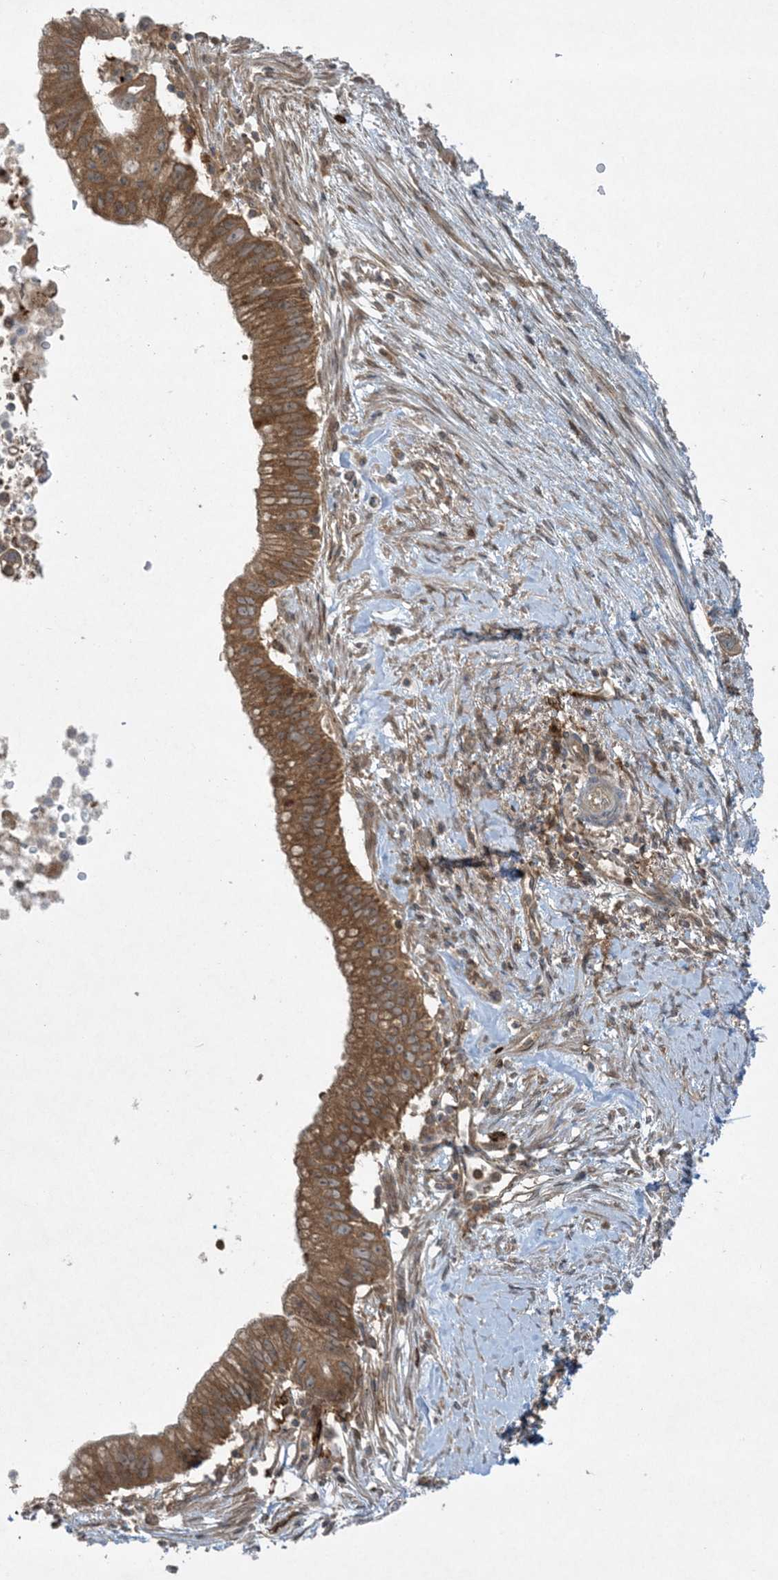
{"staining": {"intensity": "moderate", "quantity": ">75%", "location": "cytoplasmic/membranous"}, "tissue": "pancreatic cancer", "cell_type": "Tumor cells", "image_type": "cancer", "snomed": [{"axis": "morphology", "description": "Adenocarcinoma, NOS"}, {"axis": "topography", "description": "Pancreas"}], "caption": "Tumor cells reveal medium levels of moderate cytoplasmic/membranous expression in approximately >75% of cells in human pancreatic cancer.", "gene": "STAM2", "patient": {"sex": "male", "age": 68}}